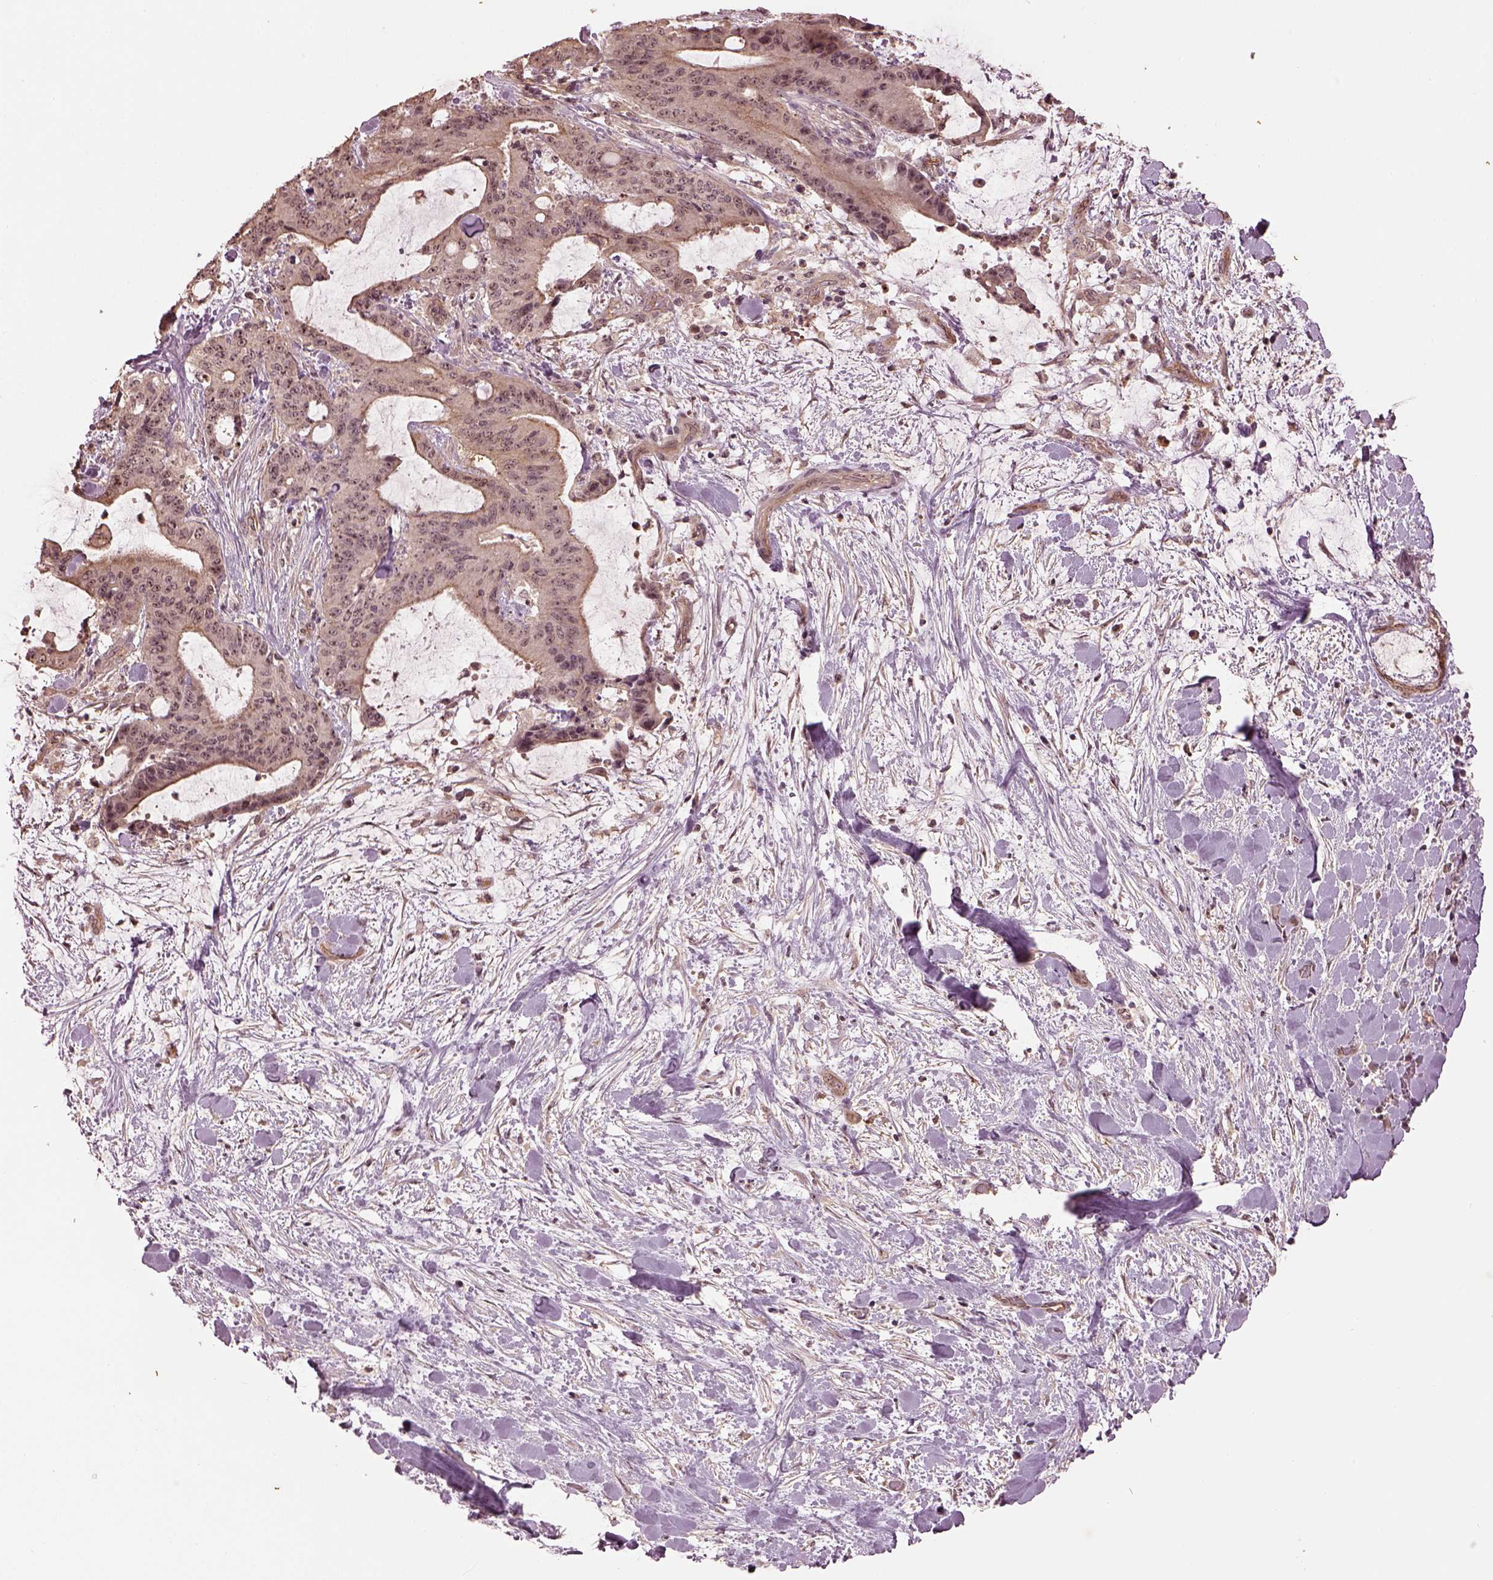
{"staining": {"intensity": "moderate", "quantity": ">75%", "location": "cytoplasmic/membranous,nuclear"}, "tissue": "liver cancer", "cell_type": "Tumor cells", "image_type": "cancer", "snomed": [{"axis": "morphology", "description": "Cholangiocarcinoma"}, {"axis": "topography", "description": "Liver"}], "caption": "Liver cancer (cholangiocarcinoma) stained with a protein marker shows moderate staining in tumor cells.", "gene": "GNRH1", "patient": {"sex": "female", "age": 73}}